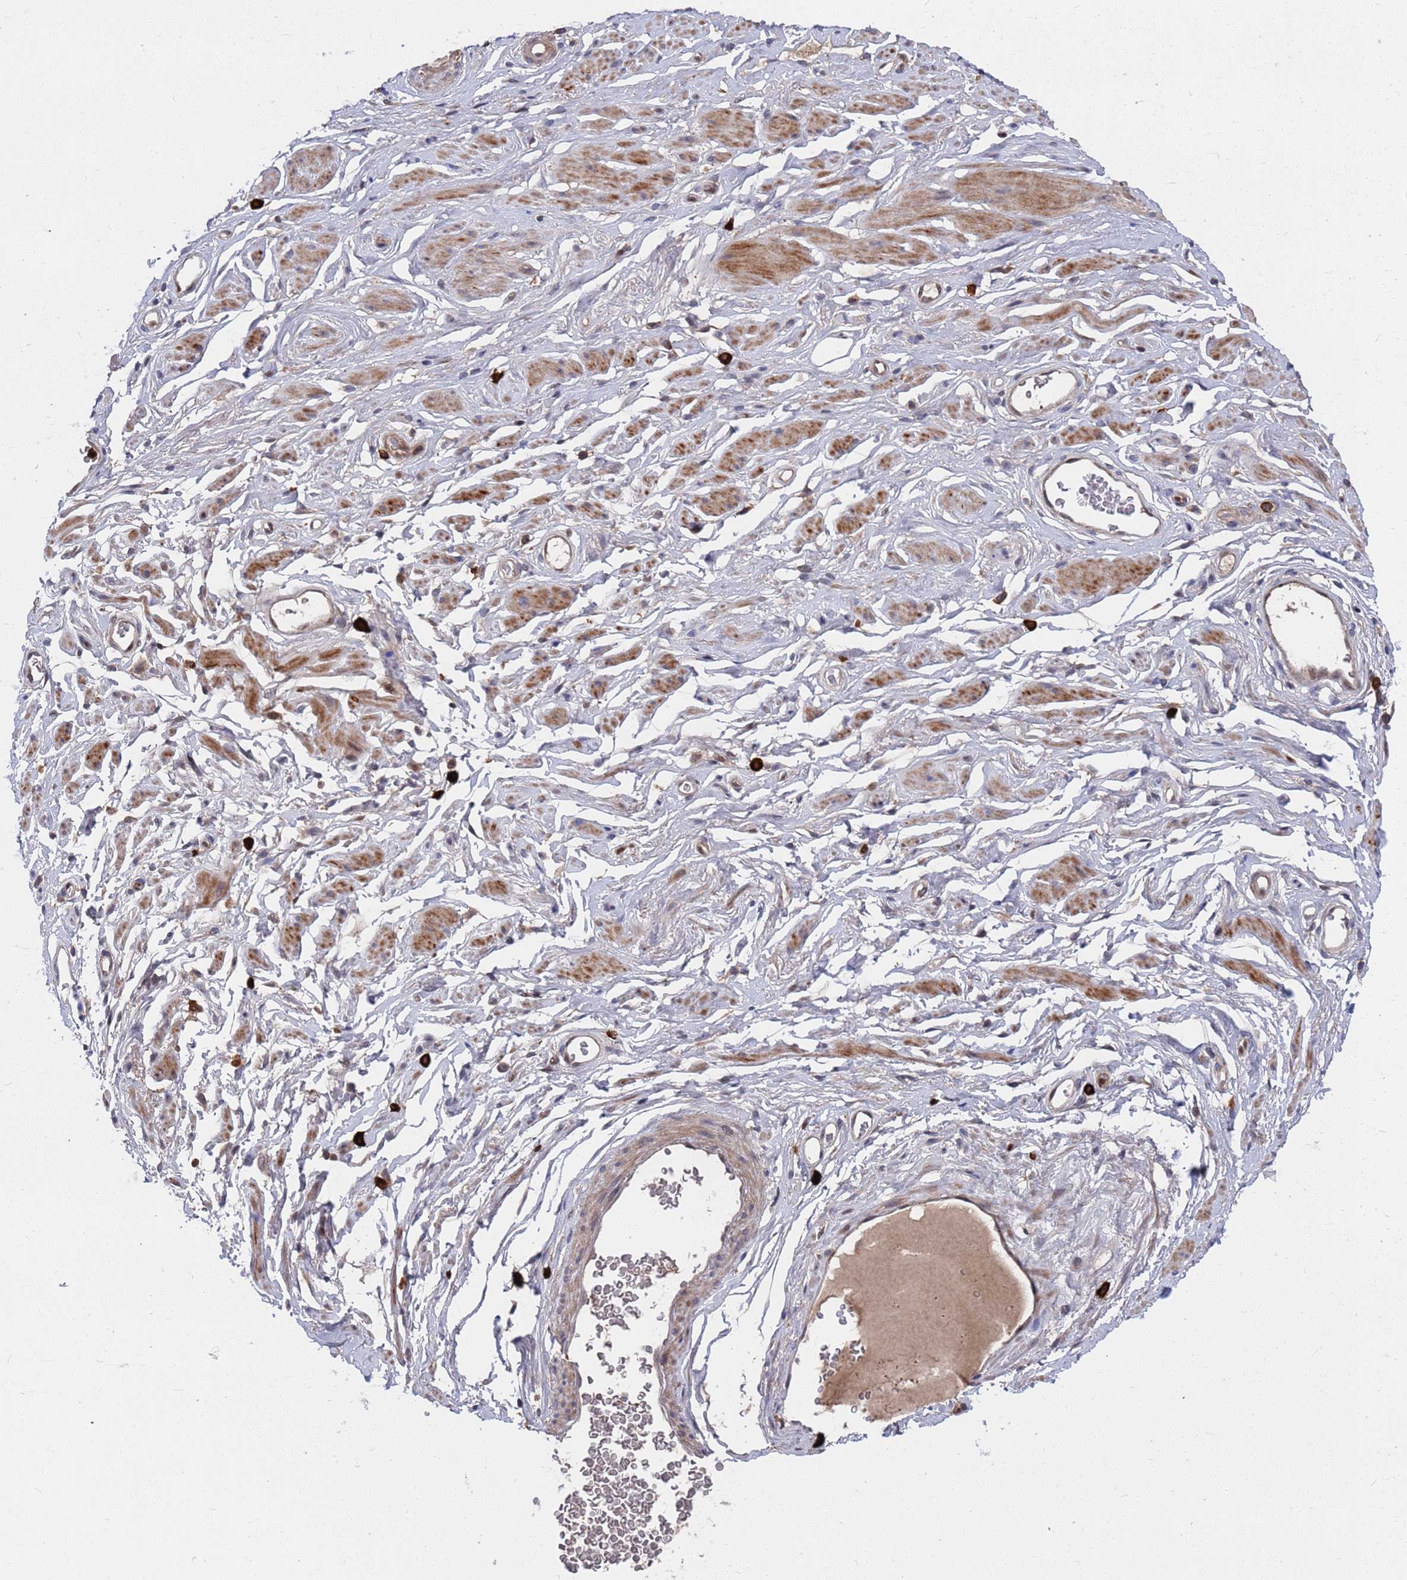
{"staining": {"intensity": "negative", "quantity": "none", "location": "none"}, "tissue": "adipose tissue", "cell_type": "Adipocytes", "image_type": "normal", "snomed": [{"axis": "morphology", "description": "Normal tissue, NOS"}, {"axis": "morphology", "description": "Adenocarcinoma, NOS"}, {"axis": "topography", "description": "Rectum"}, {"axis": "topography", "description": "Vagina"}, {"axis": "topography", "description": "Peripheral nerve tissue"}], "caption": "High power microscopy micrograph of an immunohistochemistry micrograph of normal adipose tissue, revealing no significant staining in adipocytes. (DAB (3,3'-diaminobenzidine) immunohistochemistry (IHC) with hematoxylin counter stain).", "gene": "TMBIM6", "patient": {"sex": "female", "age": 71}}